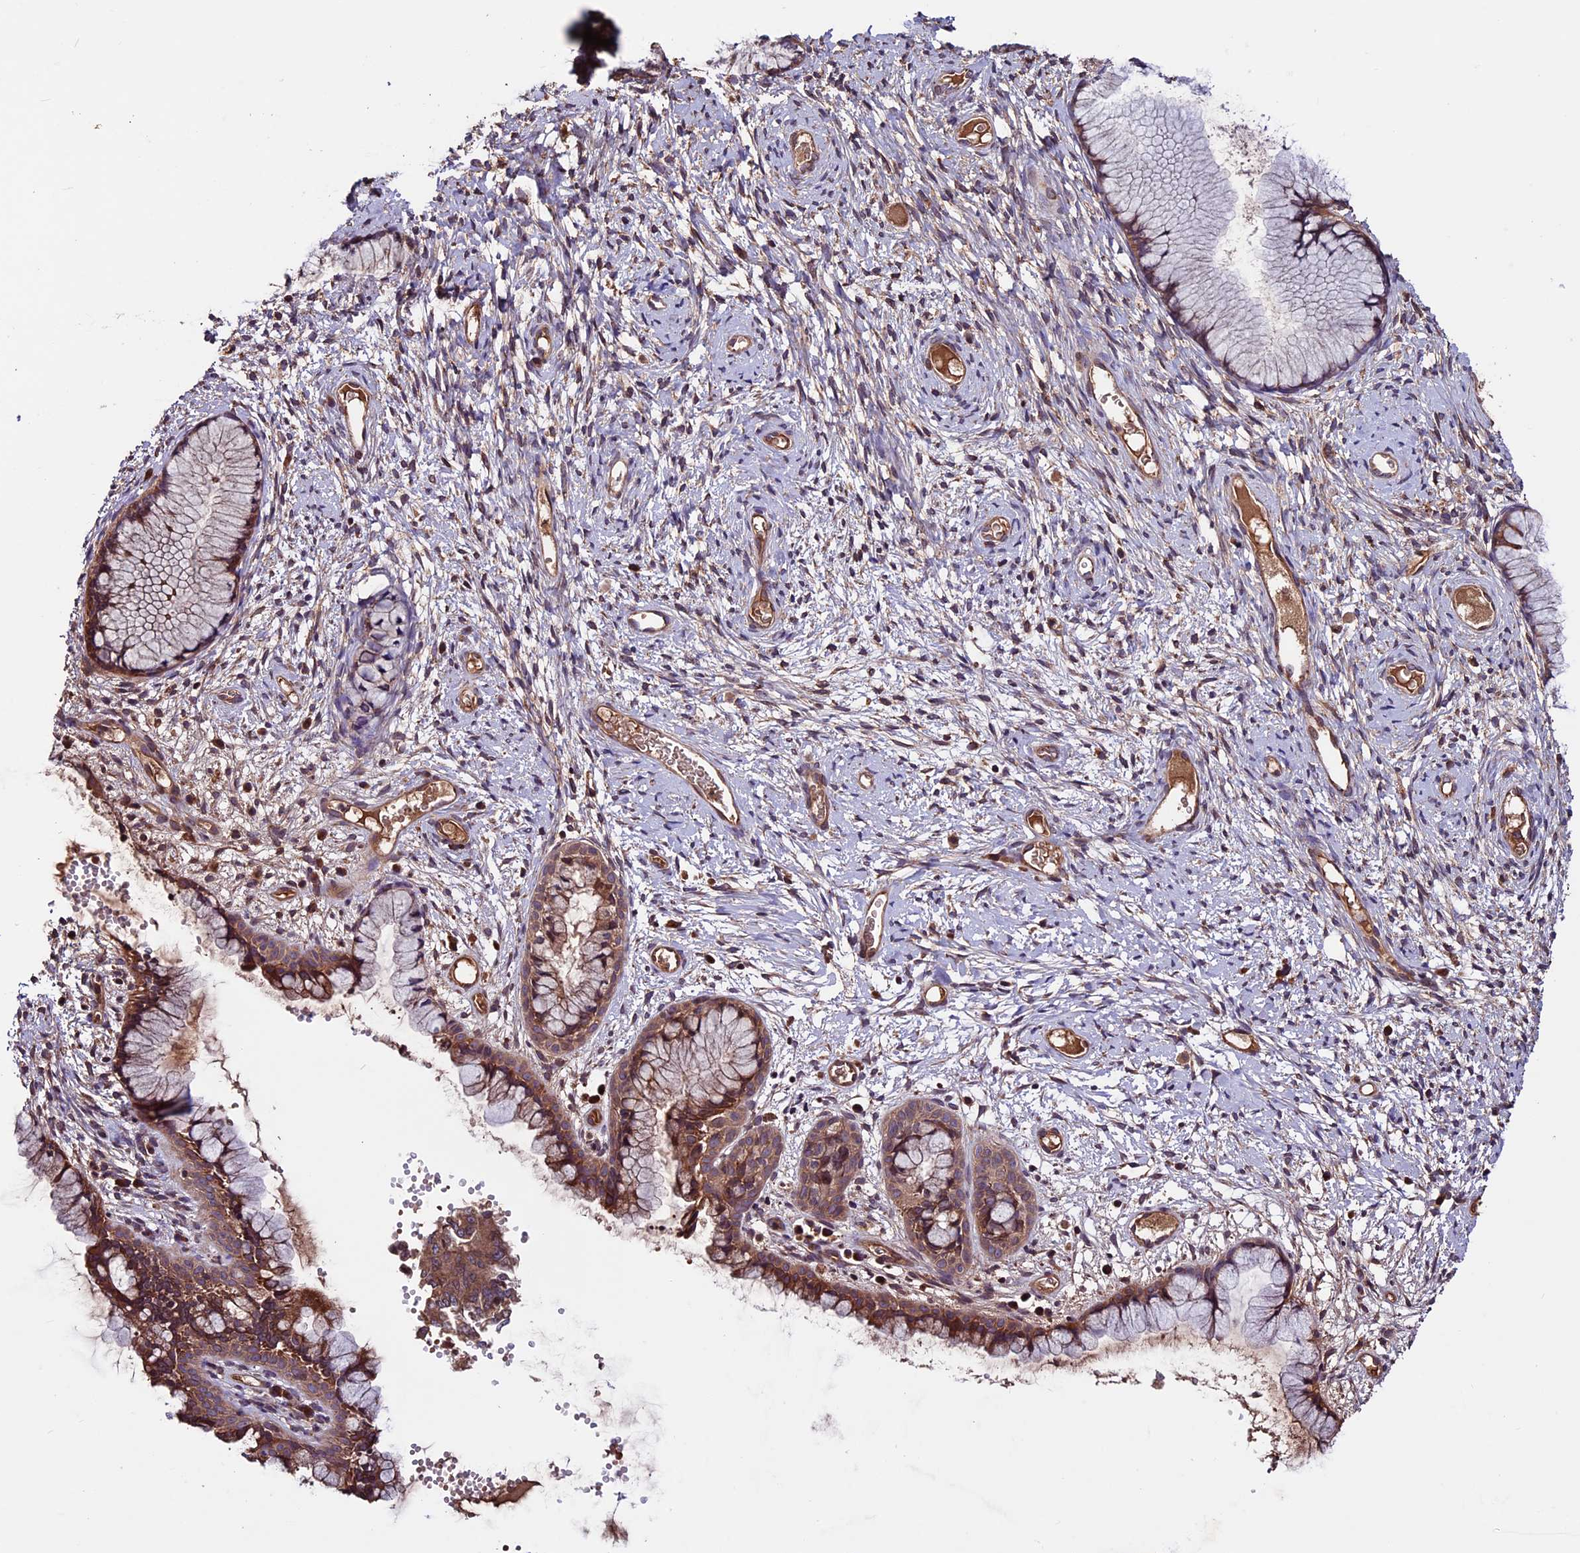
{"staining": {"intensity": "moderate", "quantity": "25%-75%", "location": "cytoplasmic/membranous"}, "tissue": "cervix", "cell_type": "Glandular cells", "image_type": "normal", "snomed": [{"axis": "morphology", "description": "Normal tissue, NOS"}, {"axis": "topography", "description": "Cervix"}], "caption": "Immunohistochemical staining of normal human cervix demonstrates 25%-75% levels of moderate cytoplasmic/membranous protein staining in approximately 25%-75% of glandular cells.", "gene": "ZNF598", "patient": {"sex": "female", "age": 42}}